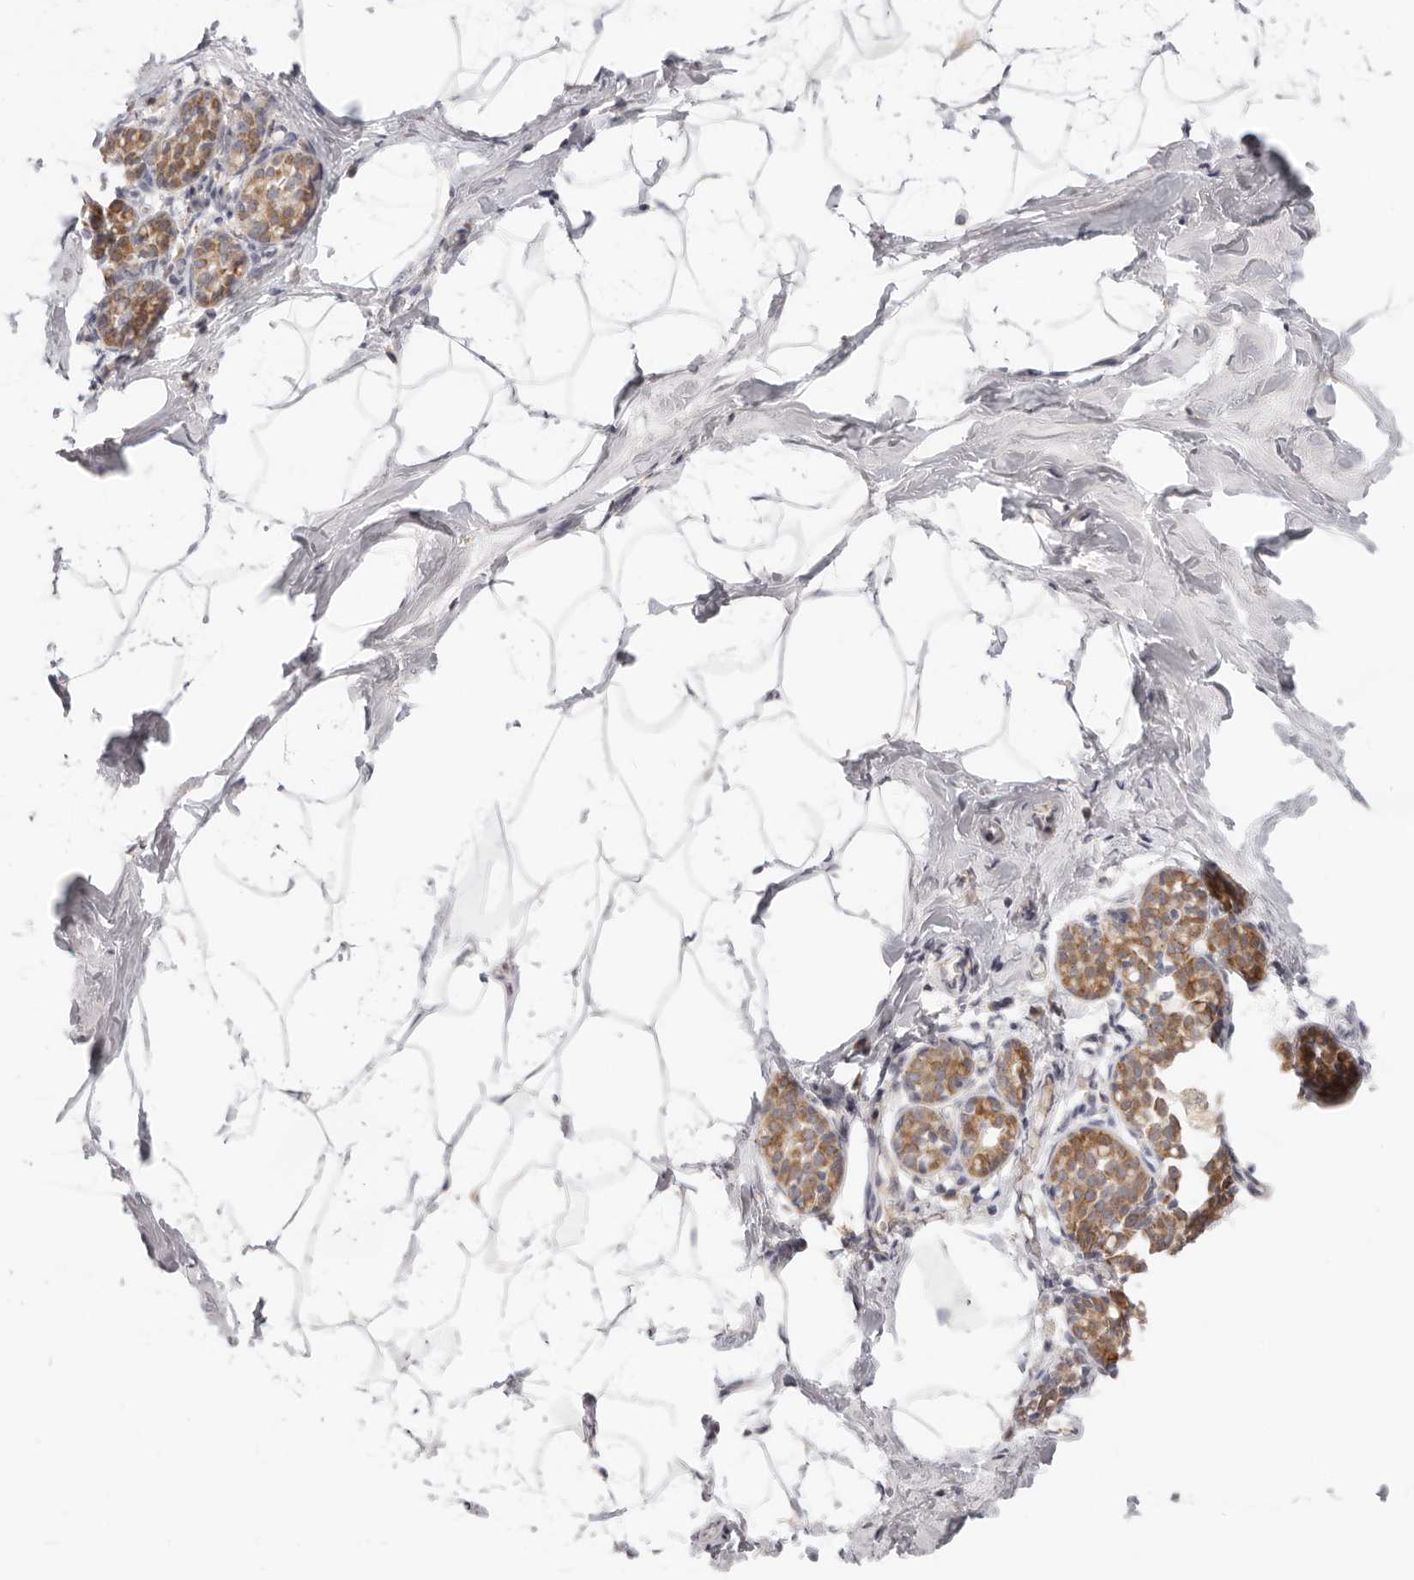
{"staining": {"intensity": "negative", "quantity": "none", "location": "none"}, "tissue": "breast", "cell_type": "Adipocytes", "image_type": "normal", "snomed": [{"axis": "morphology", "description": "Normal tissue, NOS"}, {"axis": "morphology", "description": "Lobular carcinoma"}, {"axis": "topography", "description": "Breast"}], "caption": "This is an immunohistochemistry (IHC) micrograph of unremarkable breast. There is no positivity in adipocytes.", "gene": "TFB2M", "patient": {"sex": "female", "age": 62}}